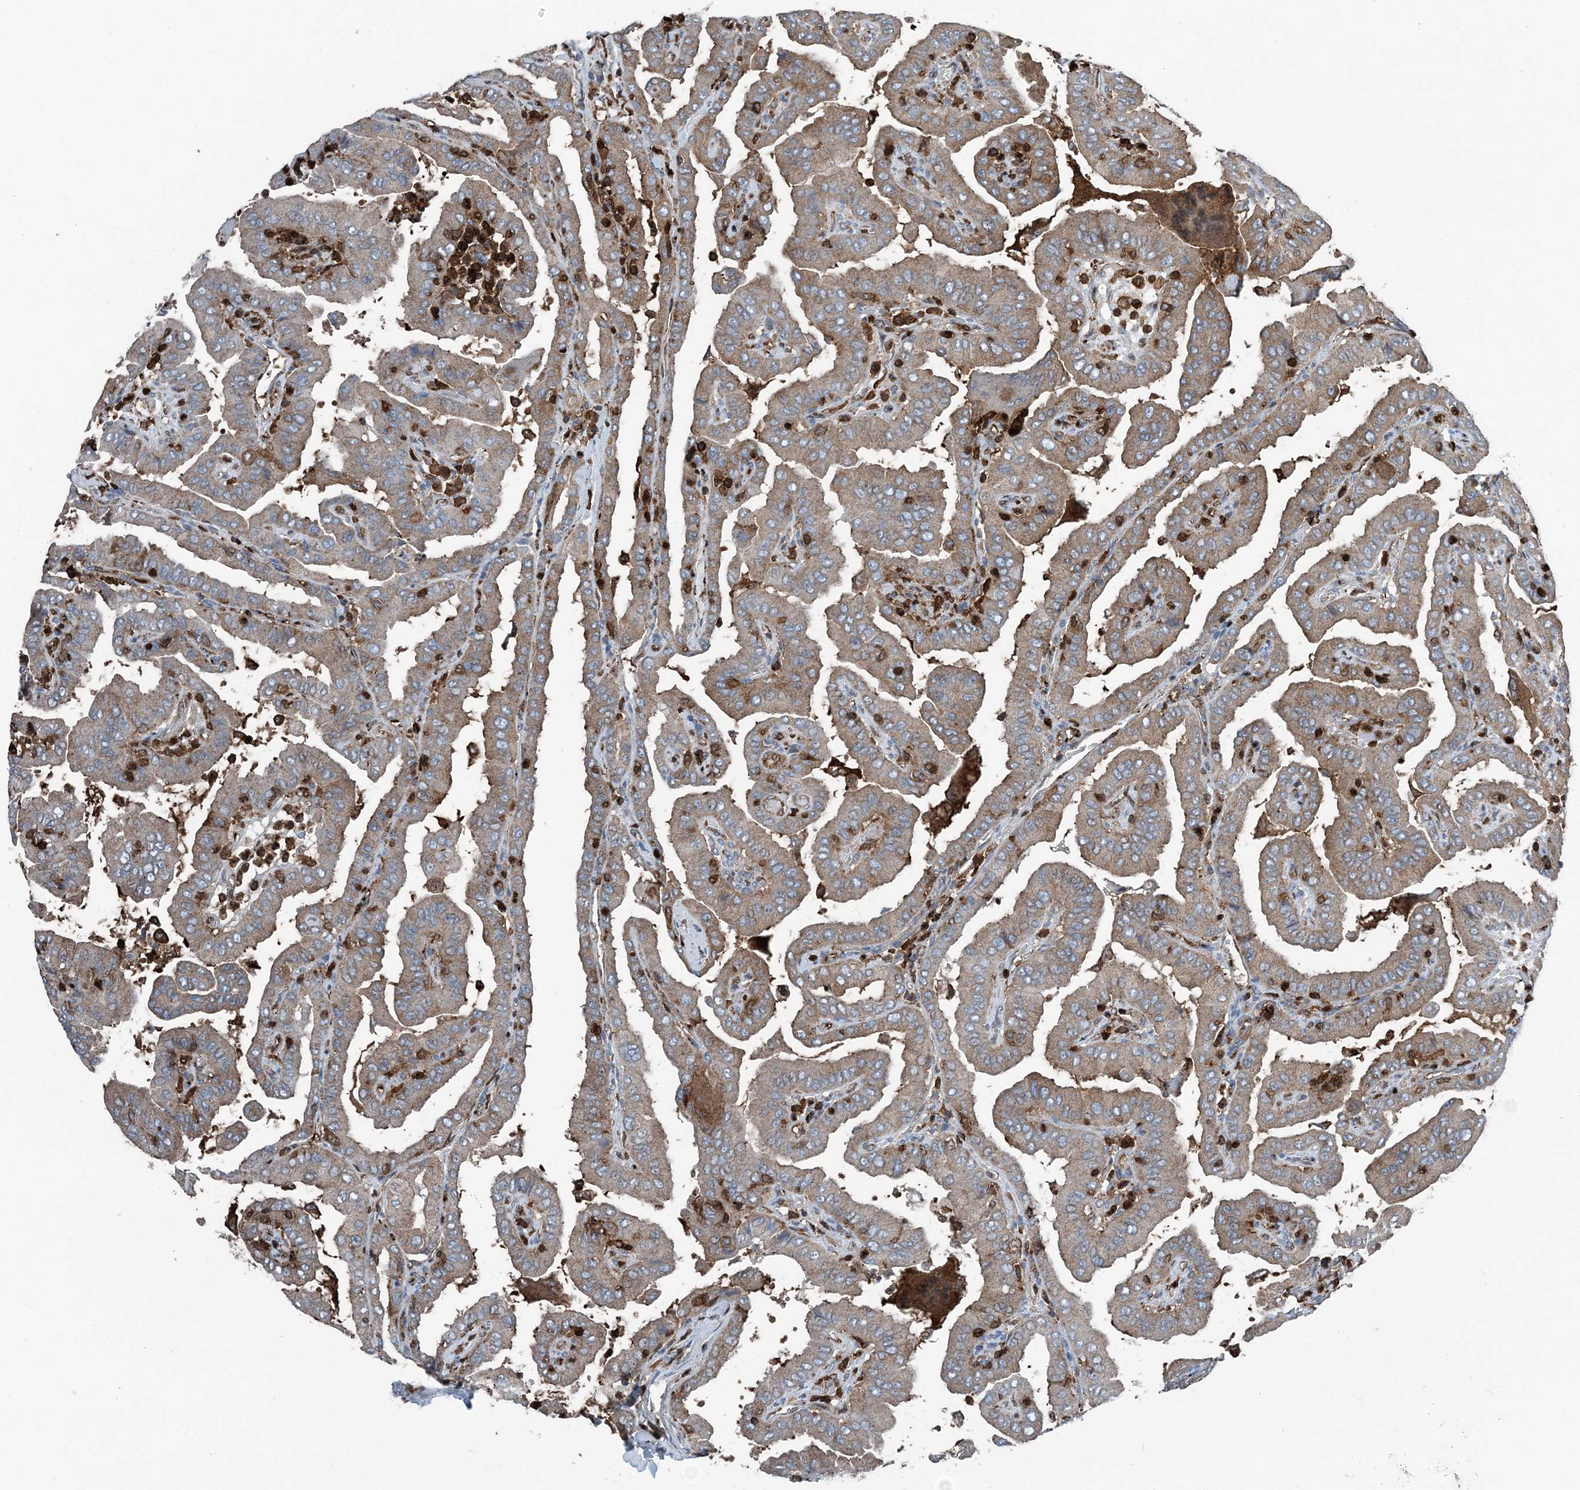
{"staining": {"intensity": "moderate", "quantity": ">75%", "location": "cytoplasmic/membranous"}, "tissue": "thyroid cancer", "cell_type": "Tumor cells", "image_type": "cancer", "snomed": [{"axis": "morphology", "description": "Papillary adenocarcinoma, NOS"}, {"axis": "topography", "description": "Thyroid gland"}], "caption": "Immunohistochemical staining of papillary adenocarcinoma (thyroid) shows medium levels of moderate cytoplasmic/membranous protein staining in about >75% of tumor cells. The staining was performed using DAB (3,3'-diaminobenzidine), with brown indicating positive protein expression. Nuclei are stained blue with hematoxylin.", "gene": "CFL1", "patient": {"sex": "male", "age": 33}}